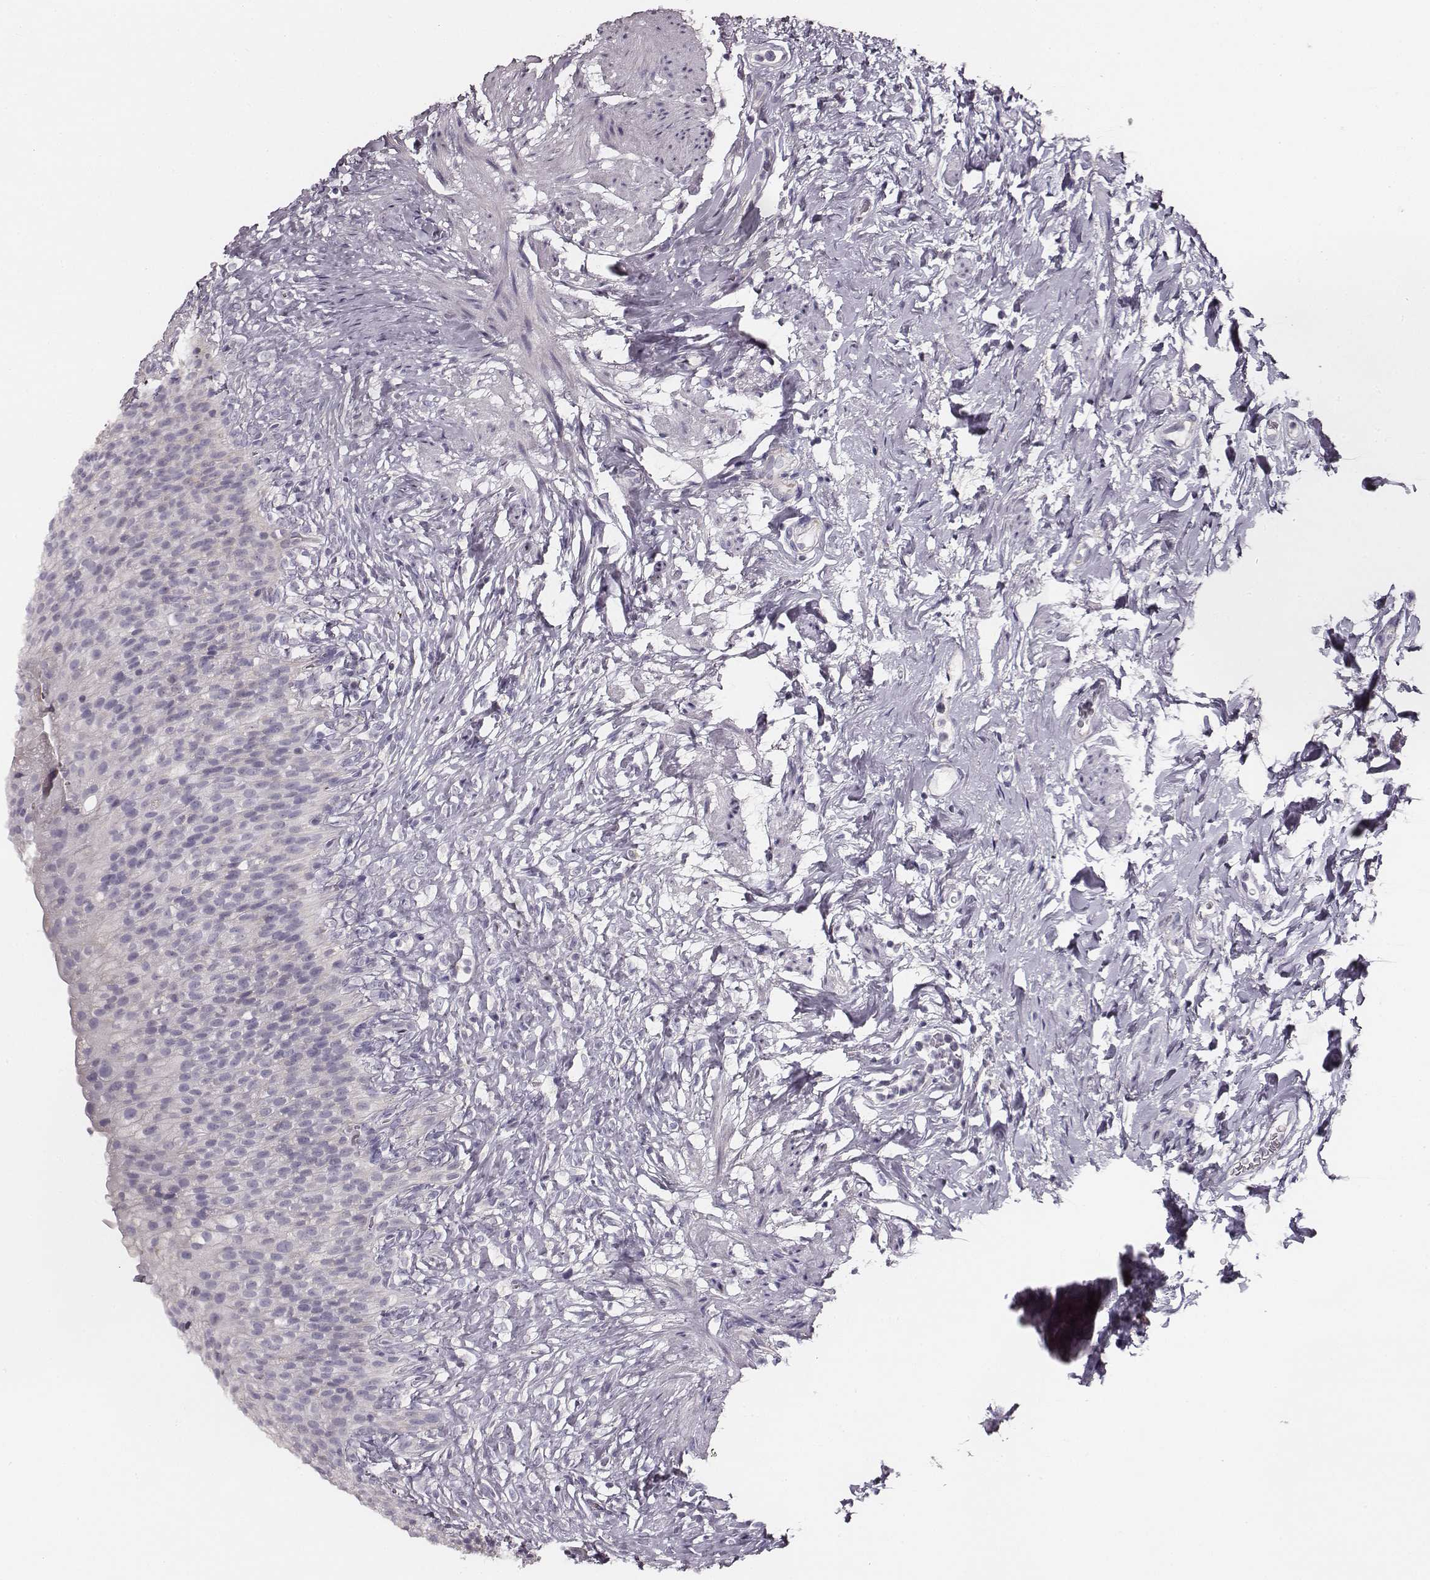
{"staining": {"intensity": "weak", "quantity": "<25%", "location": "cytoplasmic/membranous"}, "tissue": "urinary bladder", "cell_type": "Urothelial cells", "image_type": "normal", "snomed": [{"axis": "morphology", "description": "Normal tissue, NOS"}, {"axis": "topography", "description": "Urinary bladder"}], "caption": "This histopathology image is of normal urinary bladder stained with IHC to label a protein in brown with the nuclei are counter-stained blue. There is no staining in urothelial cells. (Stains: DAB (3,3'-diaminobenzidine) immunohistochemistry (IHC) with hematoxylin counter stain, Microscopy: brightfield microscopy at high magnification).", "gene": "UBL4B", "patient": {"sex": "male", "age": 76}}